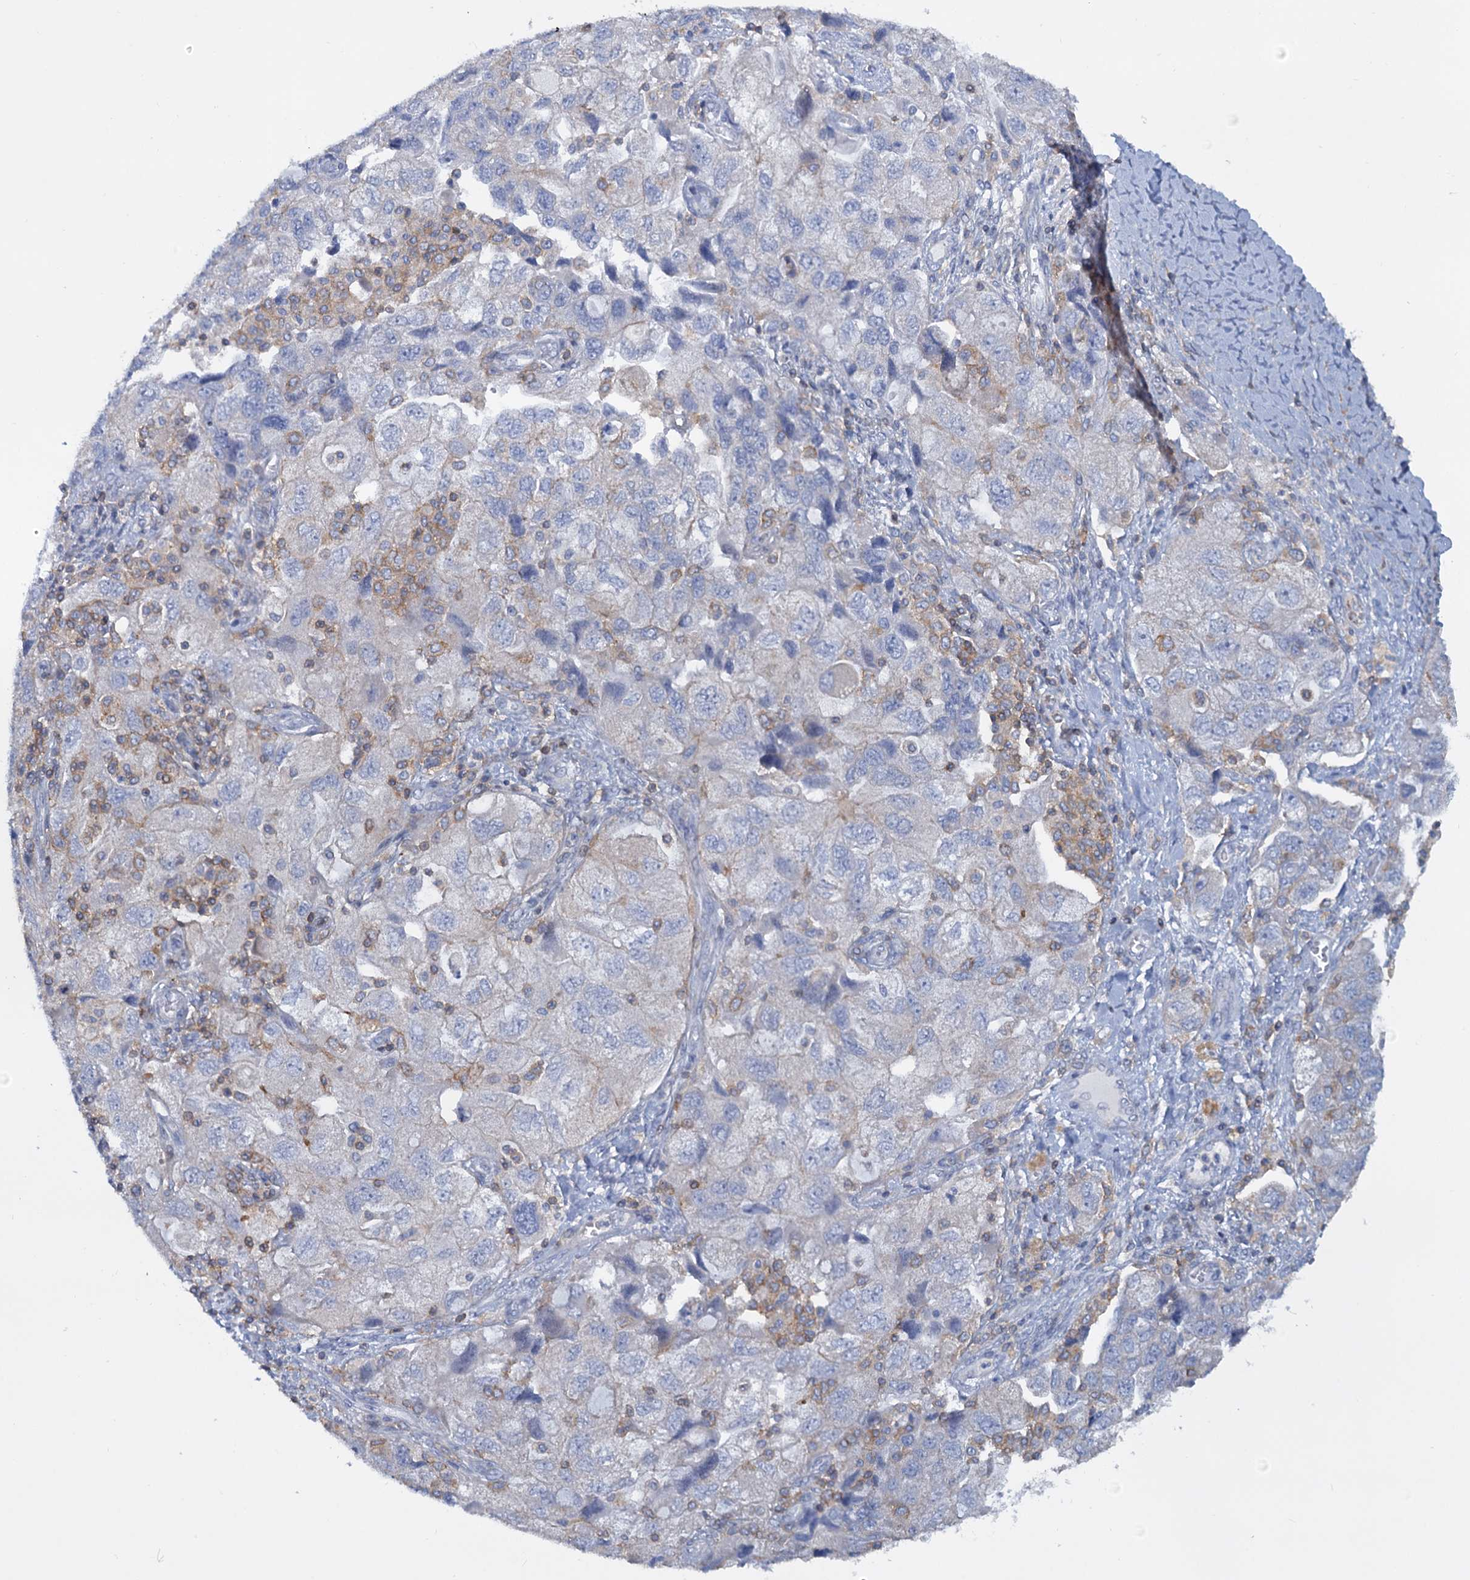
{"staining": {"intensity": "negative", "quantity": "none", "location": "none"}, "tissue": "ovarian cancer", "cell_type": "Tumor cells", "image_type": "cancer", "snomed": [{"axis": "morphology", "description": "Carcinoma, NOS"}, {"axis": "morphology", "description": "Cystadenocarcinoma, serous, NOS"}, {"axis": "topography", "description": "Ovary"}], "caption": "Human ovarian cancer (serous cystadenocarcinoma) stained for a protein using immunohistochemistry demonstrates no positivity in tumor cells.", "gene": "LRCH4", "patient": {"sex": "female", "age": 69}}